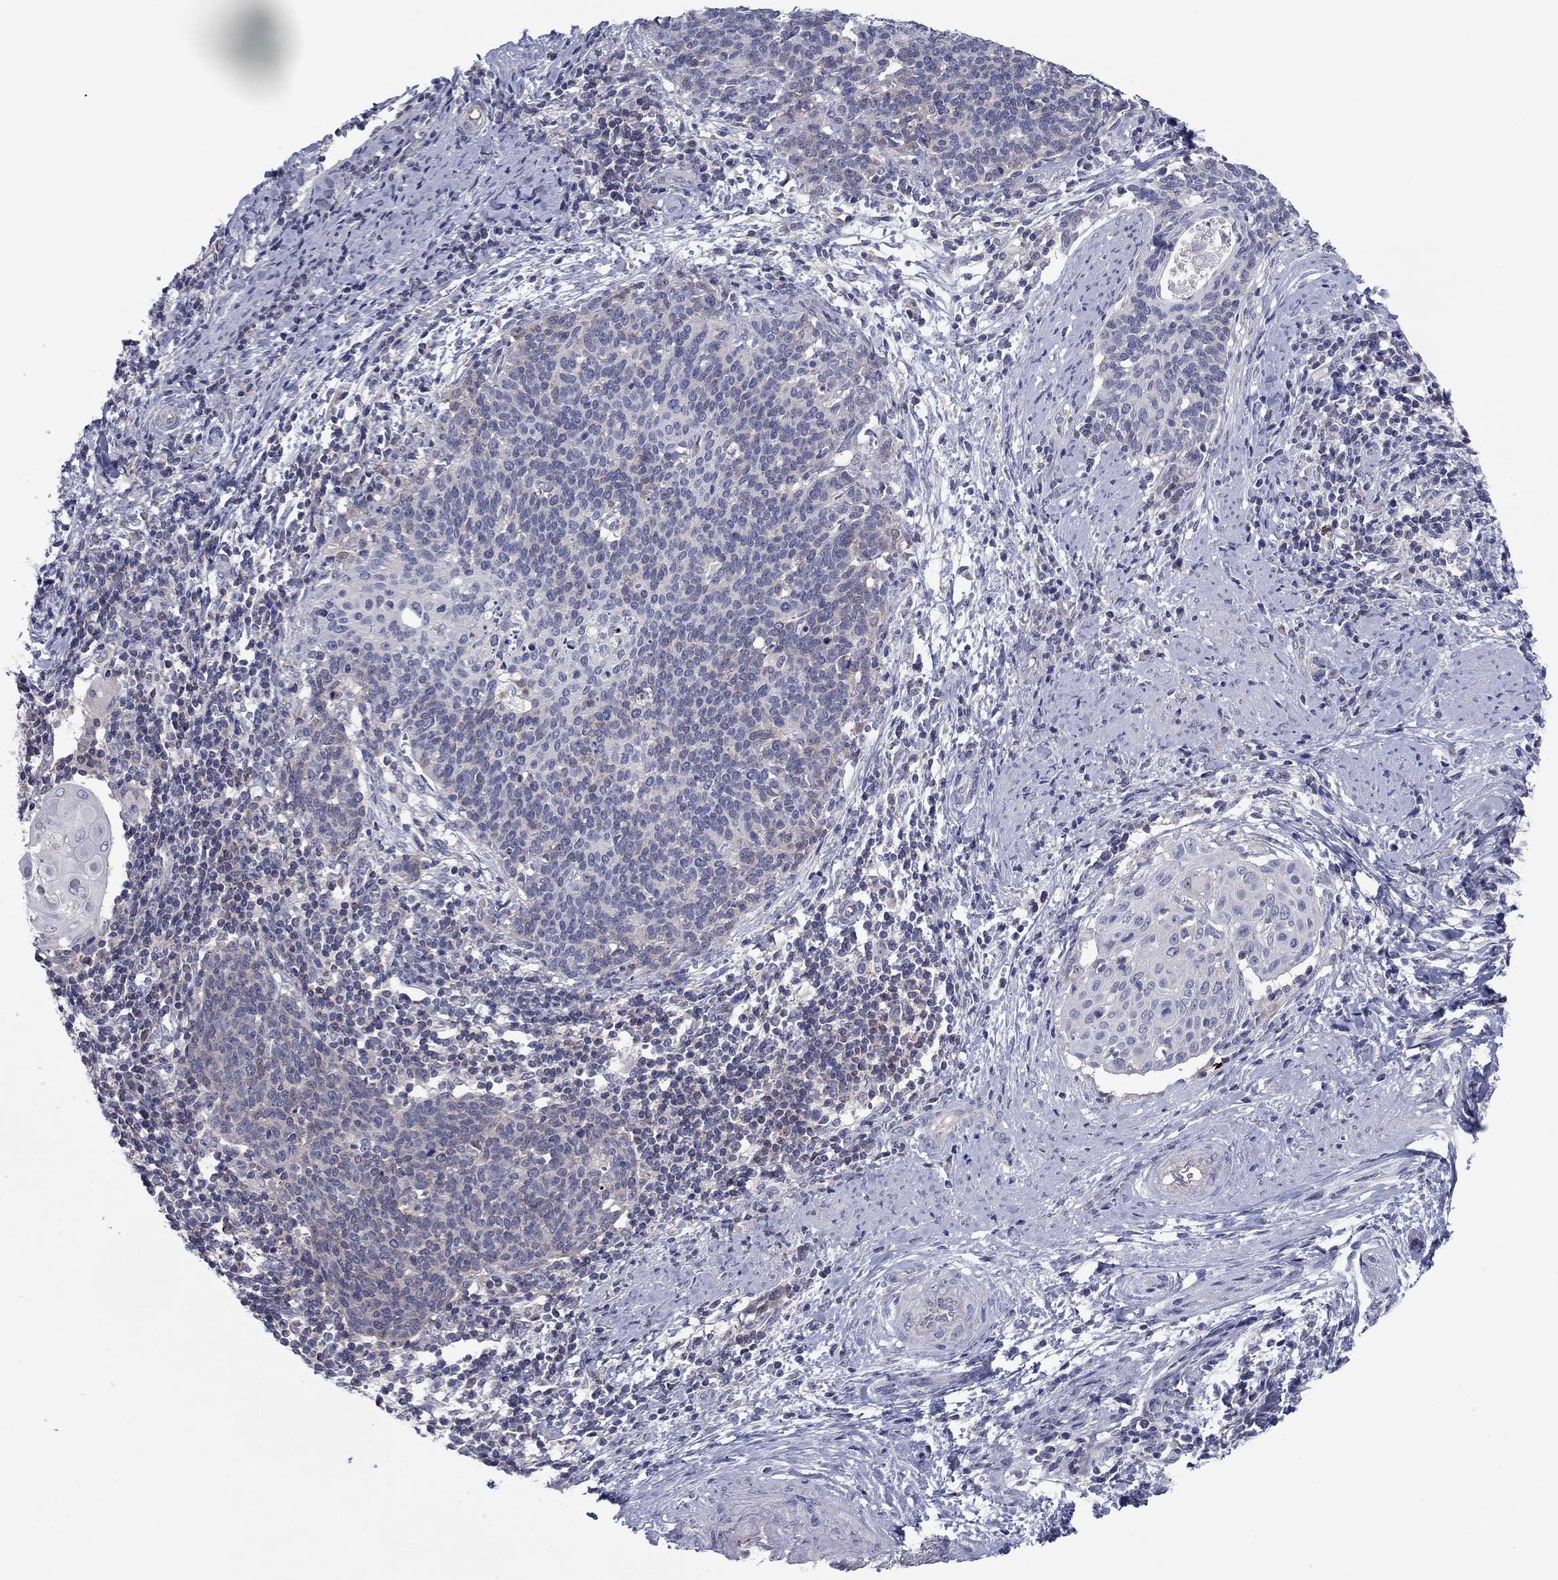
{"staining": {"intensity": "negative", "quantity": "none", "location": "none"}, "tissue": "cervical cancer", "cell_type": "Tumor cells", "image_type": "cancer", "snomed": [{"axis": "morphology", "description": "Squamous cell carcinoma, NOS"}, {"axis": "topography", "description": "Cervix"}], "caption": "A high-resolution histopathology image shows IHC staining of squamous cell carcinoma (cervical), which demonstrates no significant expression in tumor cells.", "gene": "GRHPR", "patient": {"sex": "female", "age": 39}}